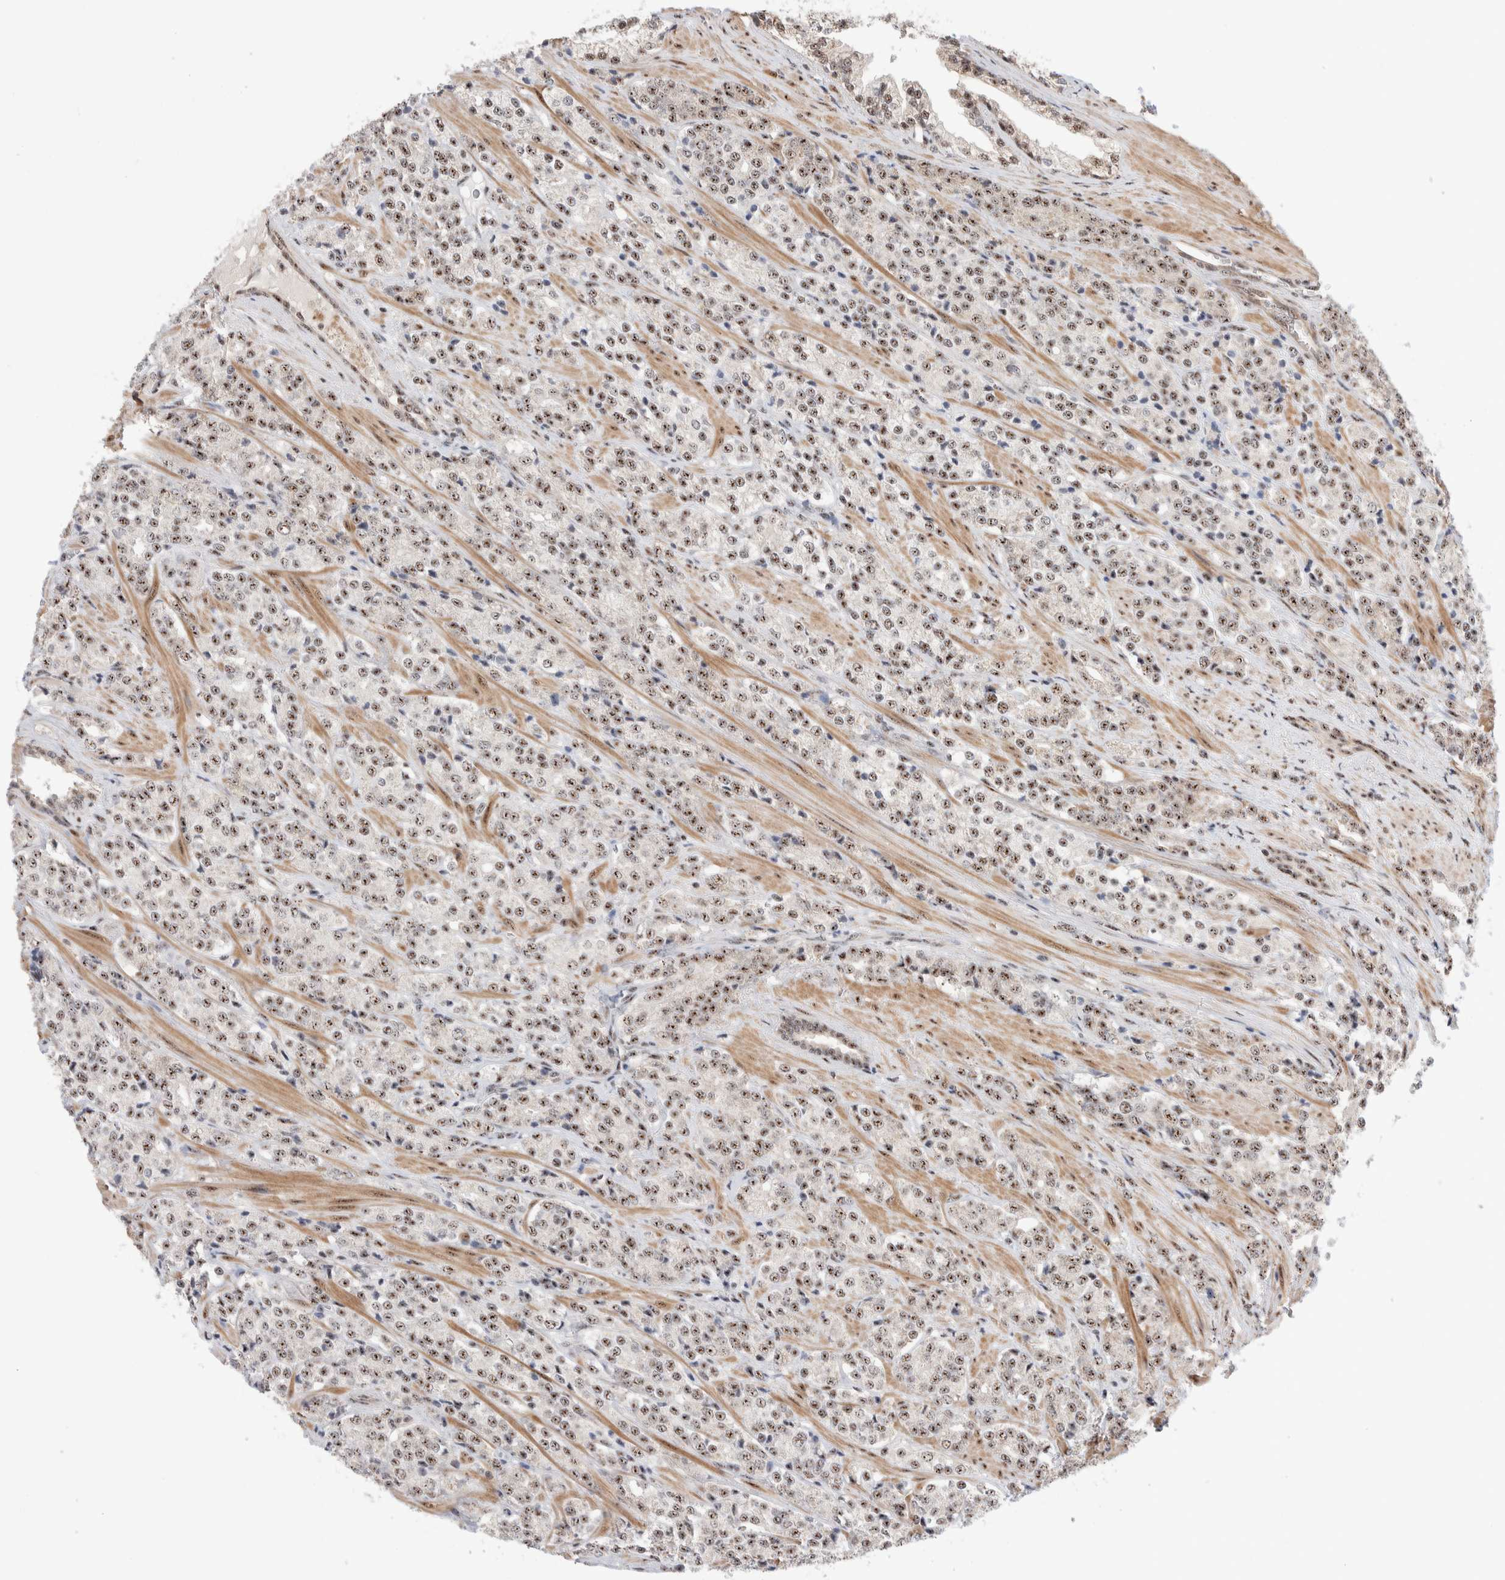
{"staining": {"intensity": "strong", "quantity": ">75%", "location": "nuclear"}, "tissue": "prostate cancer", "cell_type": "Tumor cells", "image_type": "cancer", "snomed": [{"axis": "morphology", "description": "Adenocarcinoma, High grade"}, {"axis": "topography", "description": "Prostate"}], "caption": "Prostate cancer (adenocarcinoma (high-grade)) stained with a protein marker exhibits strong staining in tumor cells.", "gene": "ZNF695", "patient": {"sex": "male", "age": 71}}